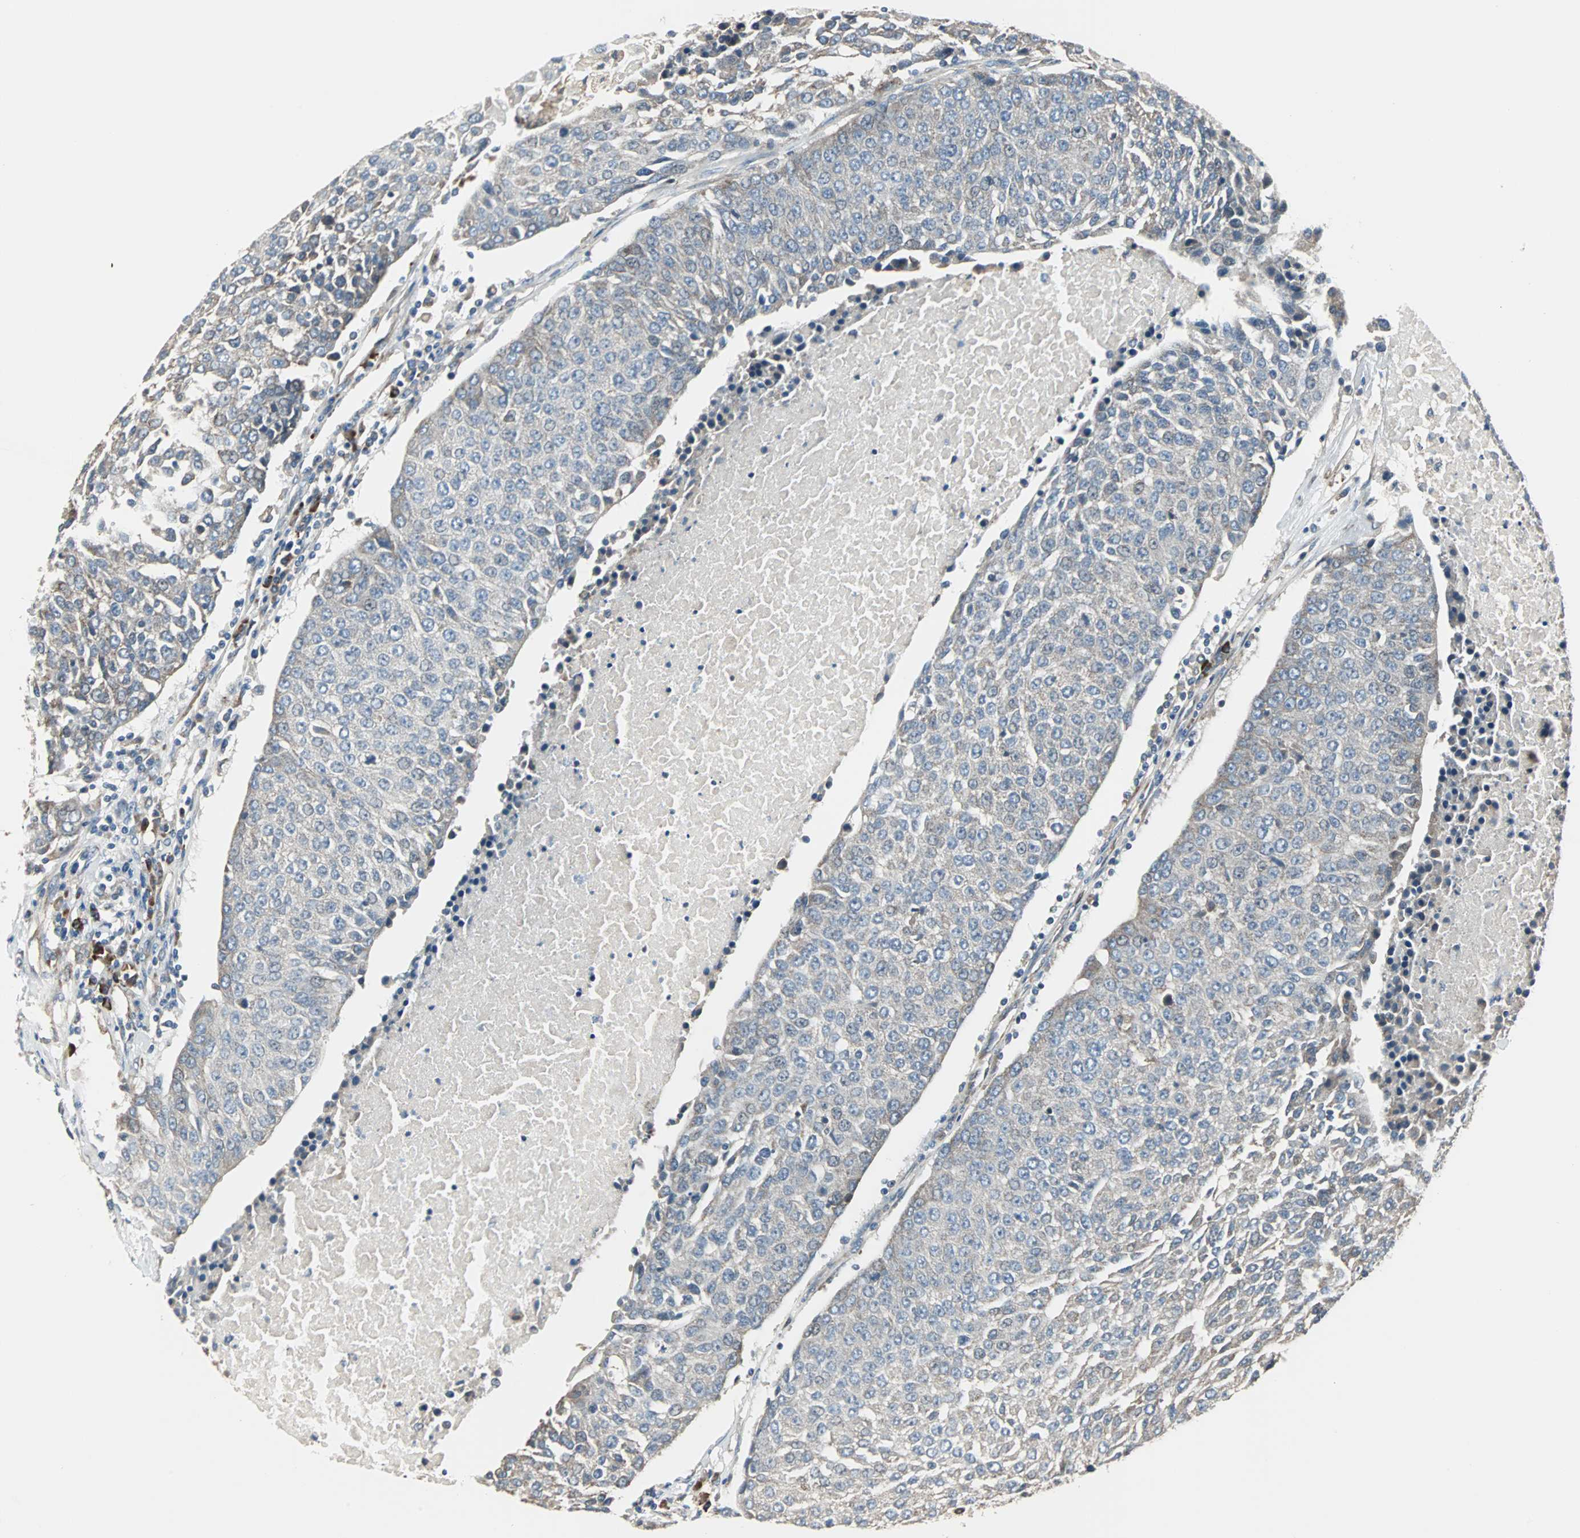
{"staining": {"intensity": "negative", "quantity": "none", "location": "none"}, "tissue": "urothelial cancer", "cell_type": "Tumor cells", "image_type": "cancer", "snomed": [{"axis": "morphology", "description": "Urothelial carcinoma, High grade"}, {"axis": "topography", "description": "Urinary bladder"}], "caption": "Protein analysis of urothelial carcinoma (high-grade) displays no significant expression in tumor cells.", "gene": "CHP1", "patient": {"sex": "female", "age": 85}}